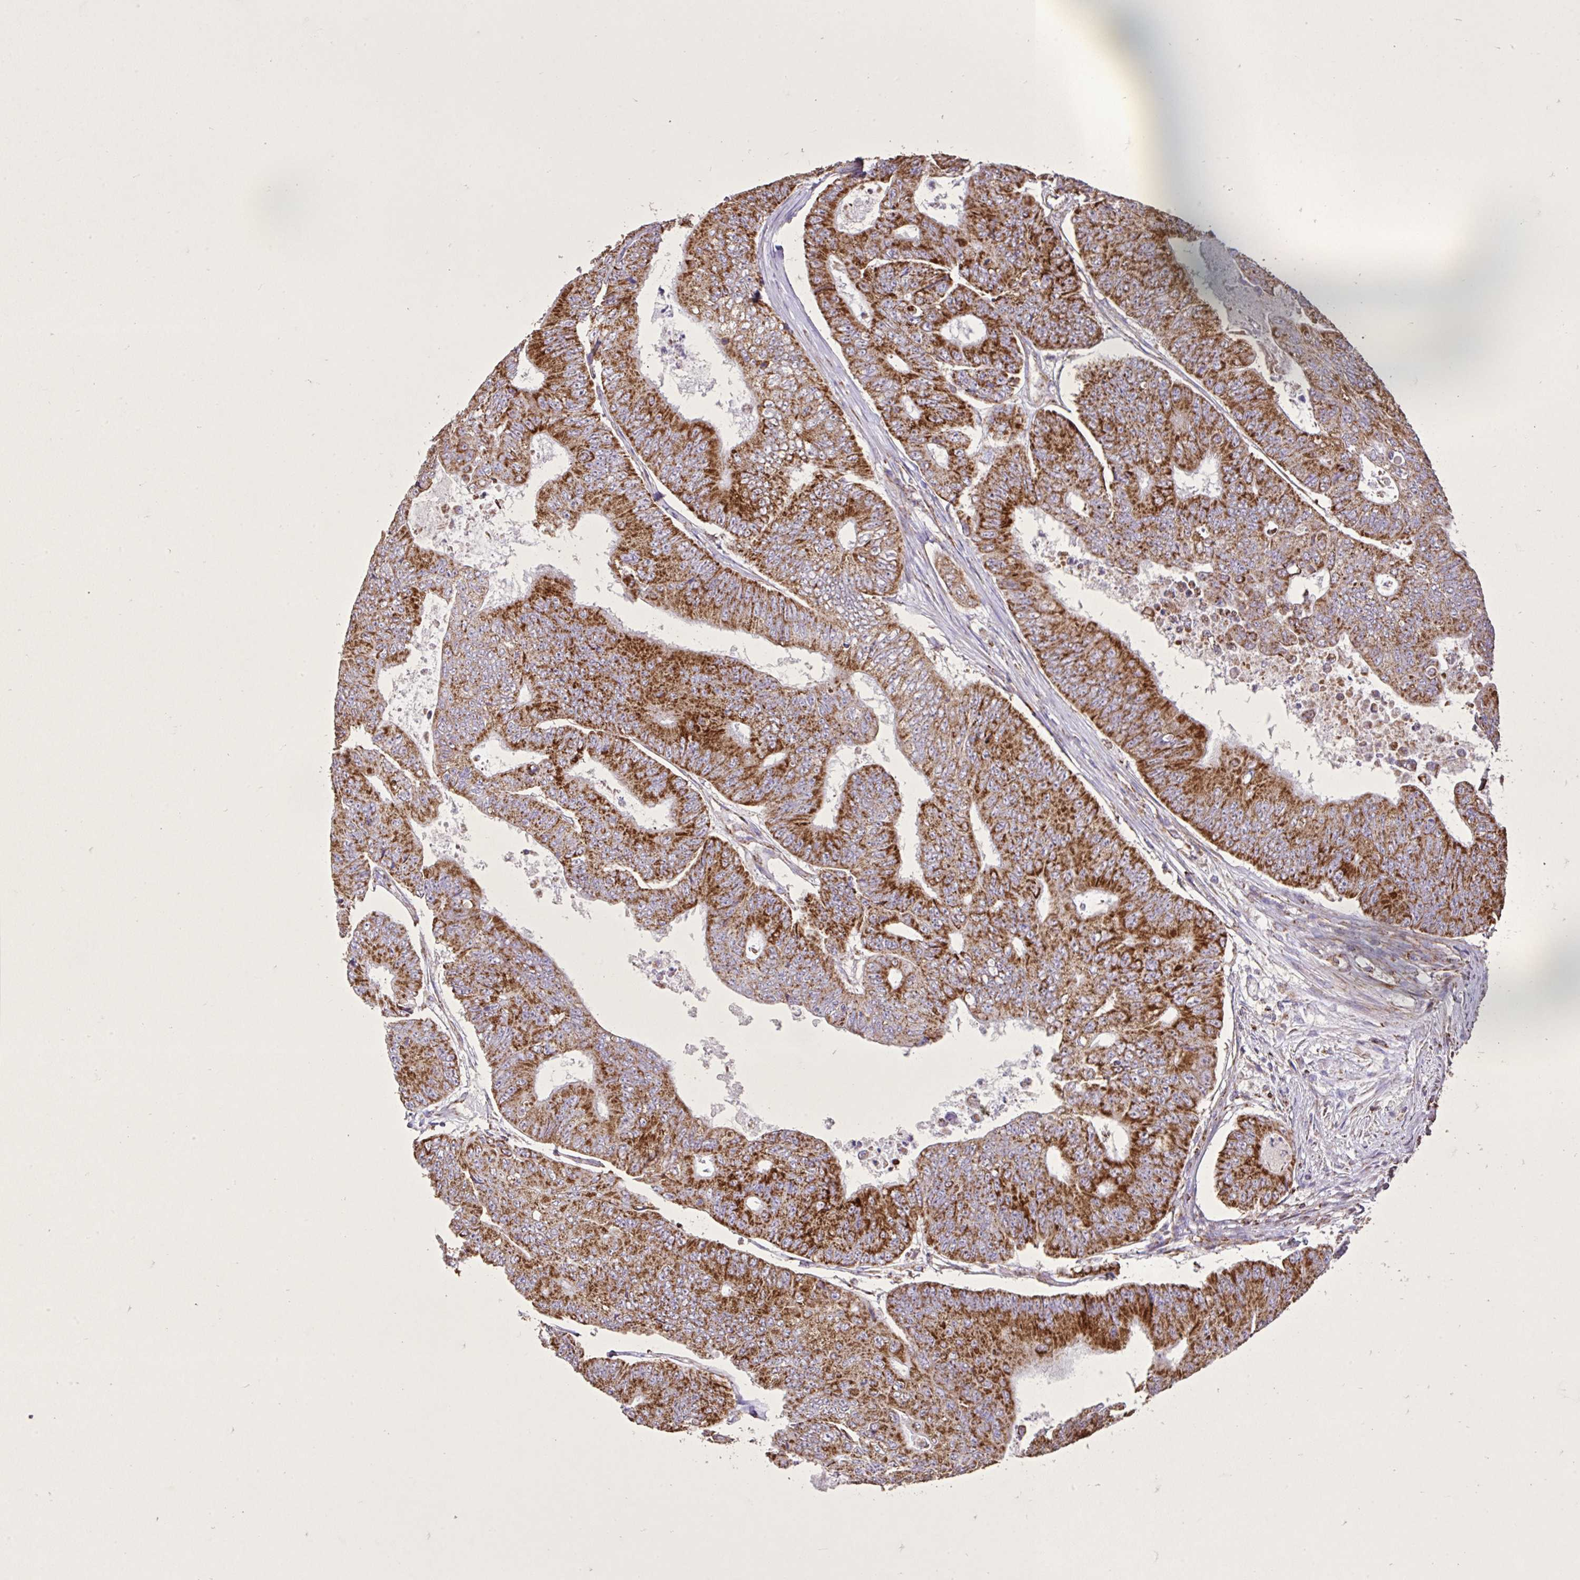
{"staining": {"intensity": "strong", "quantity": ">75%", "location": "cytoplasmic/membranous"}, "tissue": "colorectal cancer", "cell_type": "Tumor cells", "image_type": "cancer", "snomed": [{"axis": "morphology", "description": "Adenocarcinoma, NOS"}, {"axis": "topography", "description": "Colon"}], "caption": "About >75% of tumor cells in human colorectal cancer (adenocarcinoma) reveal strong cytoplasmic/membranous protein expression as visualized by brown immunohistochemical staining.", "gene": "AGK", "patient": {"sex": "female", "age": 48}}